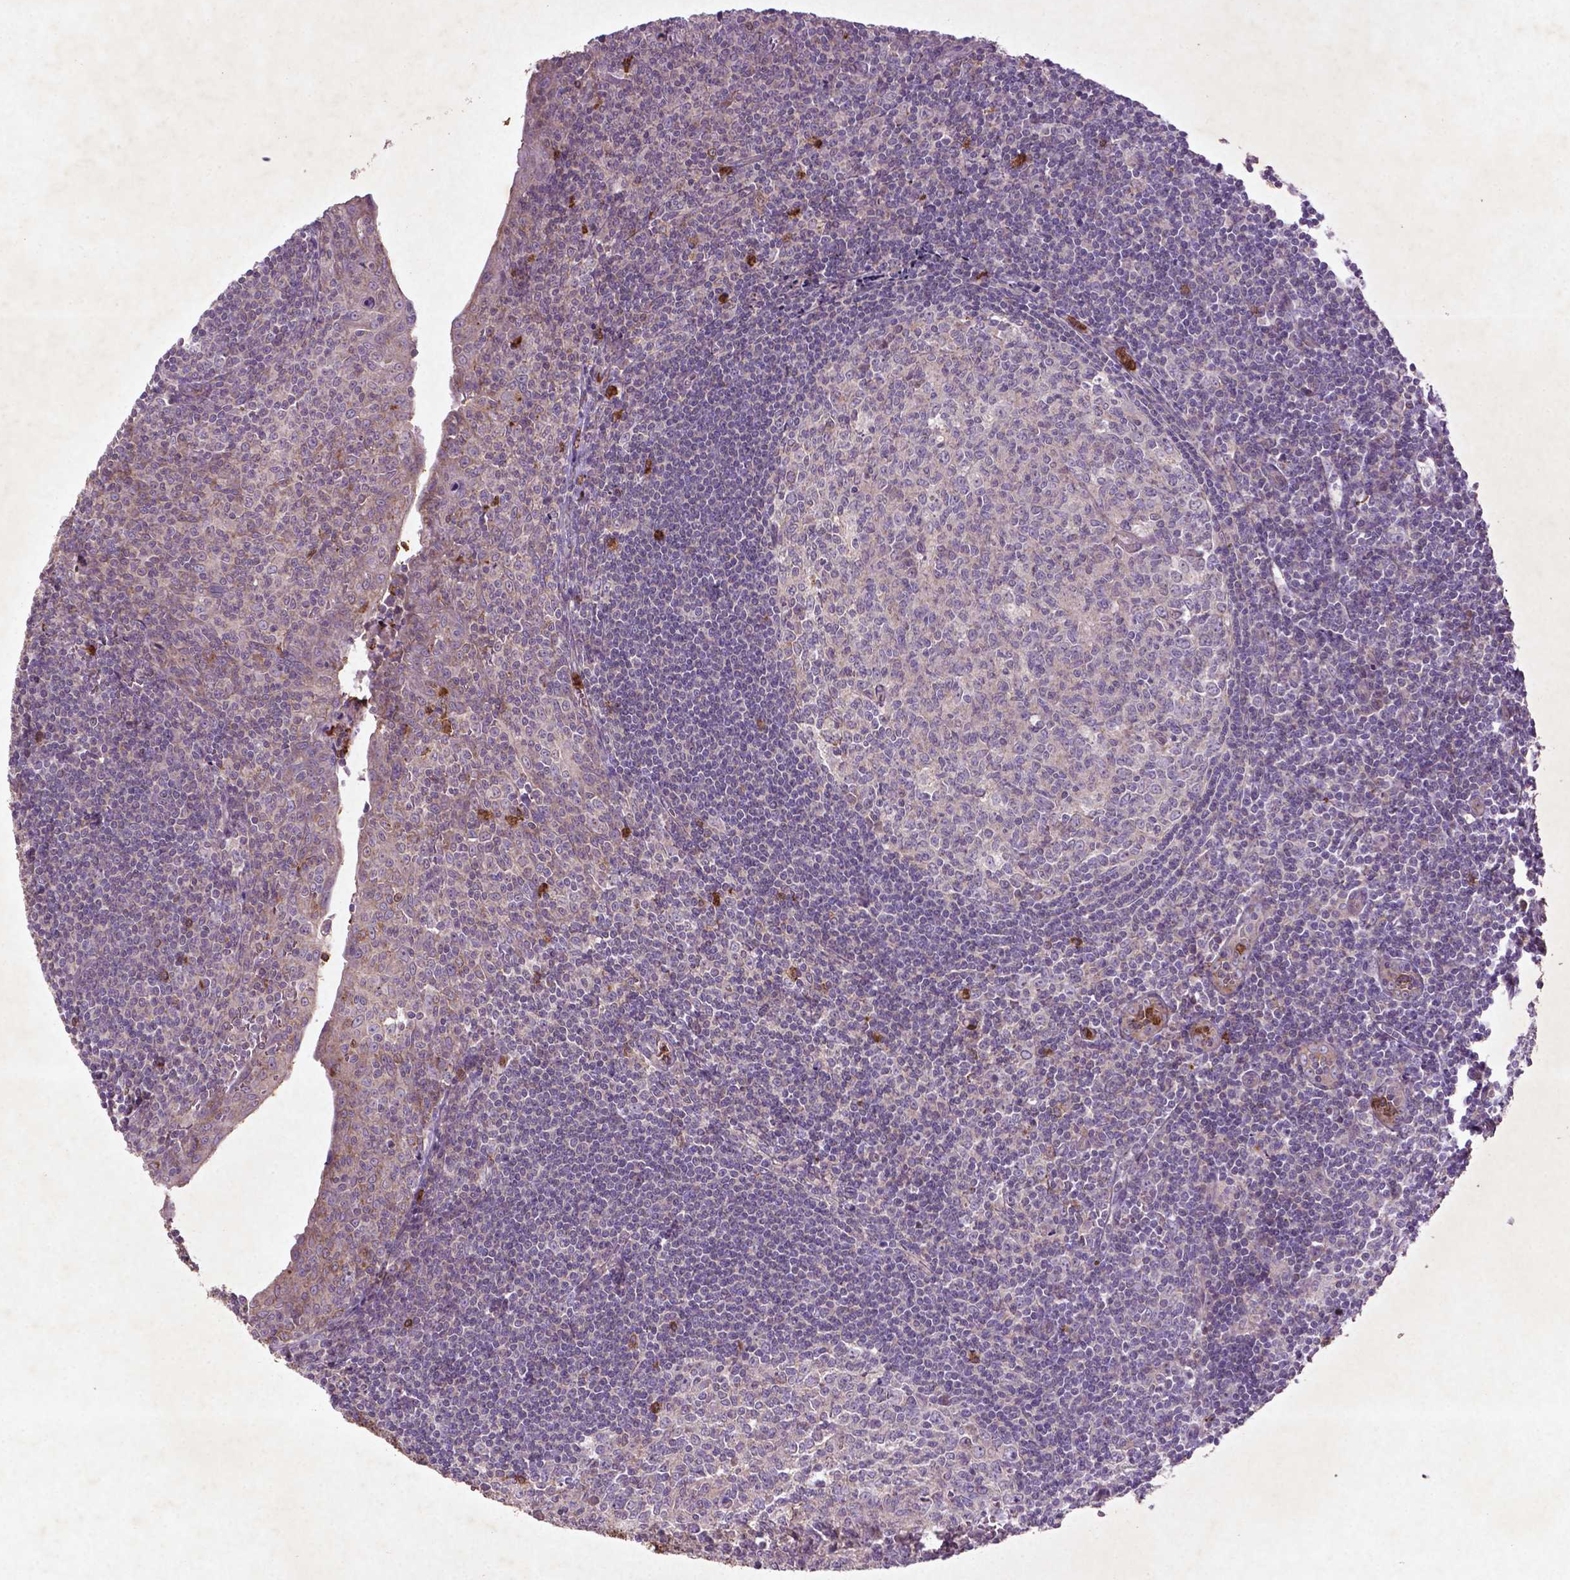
{"staining": {"intensity": "negative", "quantity": "none", "location": "none"}, "tissue": "tonsil", "cell_type": "Germinal center cells", "image_type": "normal", "snomed": [{"axis": "morphology", "description": "Normal tissue, NOS"}, {"axis": "morphology", "description": "Inflammation, NOS"}, {"axis": "topography", "description": "Tonsil"}], "caption": "A high-resolution image shows IHC staining of unremarkable tonsil, which exhibits no significant expression in germinal center cells.", "gene": "MTOR", "patient": {"sex": "female", "age": 31}}